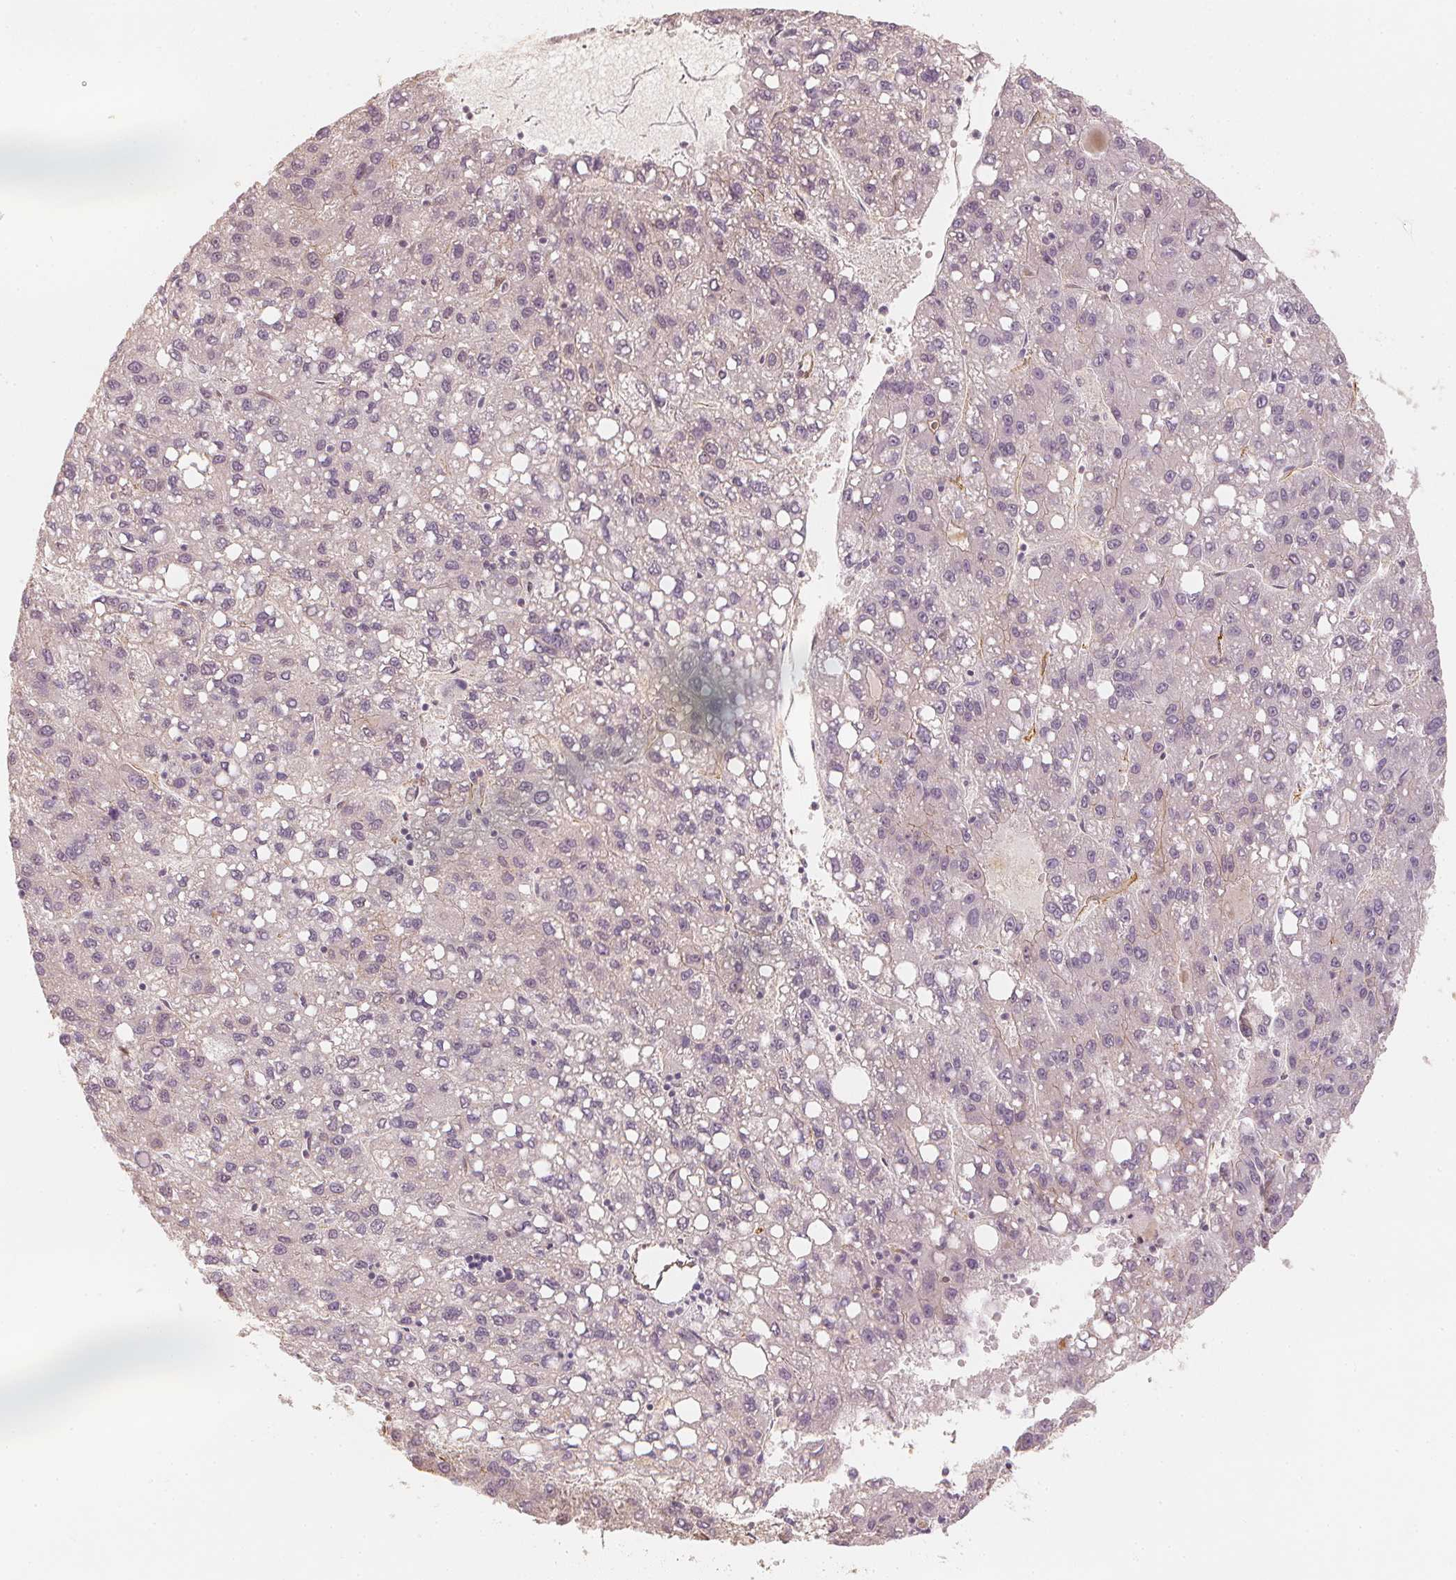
{"staining": {"intensity": "negative", "quantity": "none", "location": "none"}, "tissue": "liver cancer", "cell_type": "Tumor cells", "image_type": "cancer", "snomed": [{"axis": "morphology", "description": "Carcinoma, Hepatocellular, NOS"}, {"axis": "topography", "description": "Liver"}], "caption": "Immunohistochemistry (IHC) of human liver cancer shows no expression in tumor cells. (DAB (3,3'-diaminobenzidine) immunohistochemistry visualized using brightfield microscopy, high magnification).", "gene": "CIB1", "patient": {"sex": "female", "age": 82}}